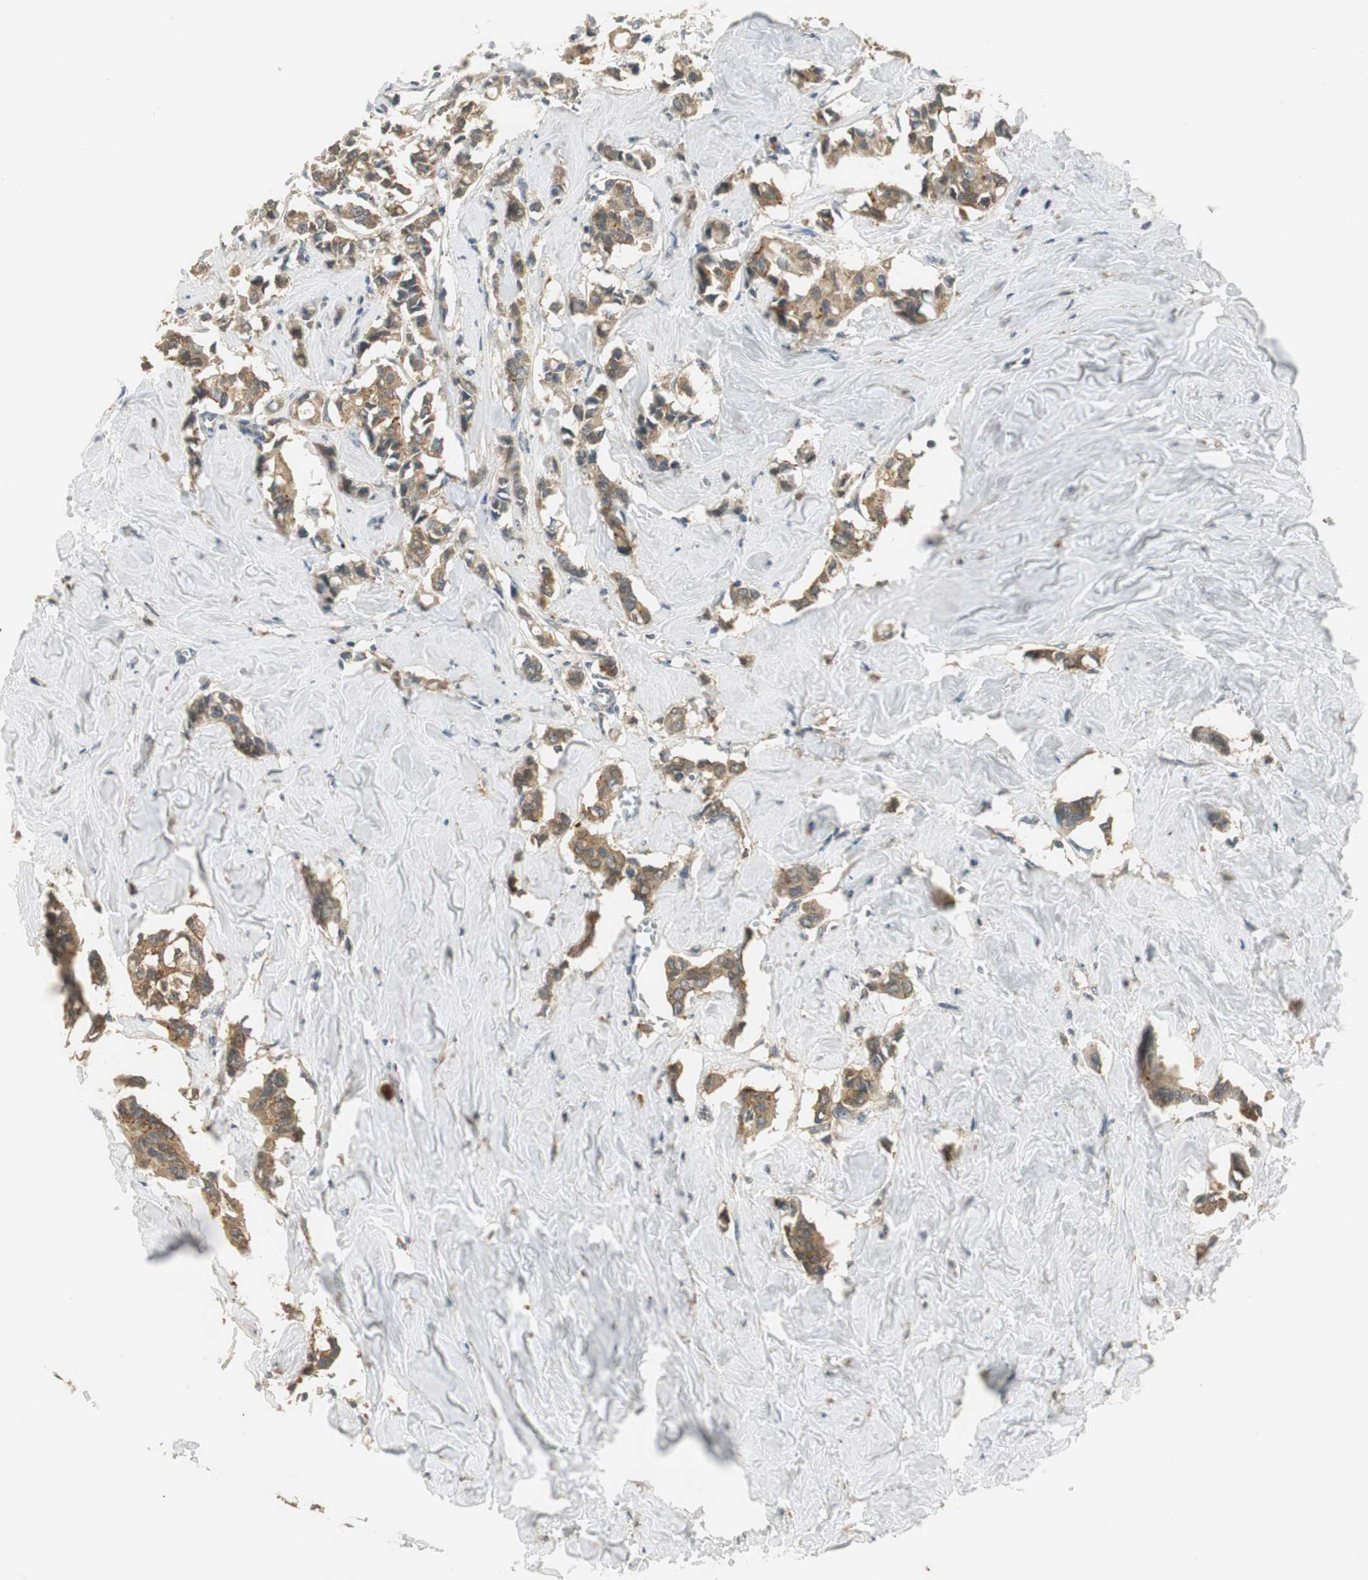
{"staining": {"intensity": "moderate", "quantity": ">75%", "location": "cytoplasmic/membranous"}, "tissue": "breast cancer", "cell_type": "Tumor cells", "image_type": "cancer", "snomed": [{"axis": "morphology", "description": "Duct carcinoma"}, {"axis": "topography", "description": "Breast"}], "caption": "Tumor cells demonstrate medium levels of moderate cytoplasmic/membranous expression in approximately >75% of cells in human invasive ductal carcinoma (breast).", "gene": "NIT1", "patient": {"sex": "female", "age": 84}}